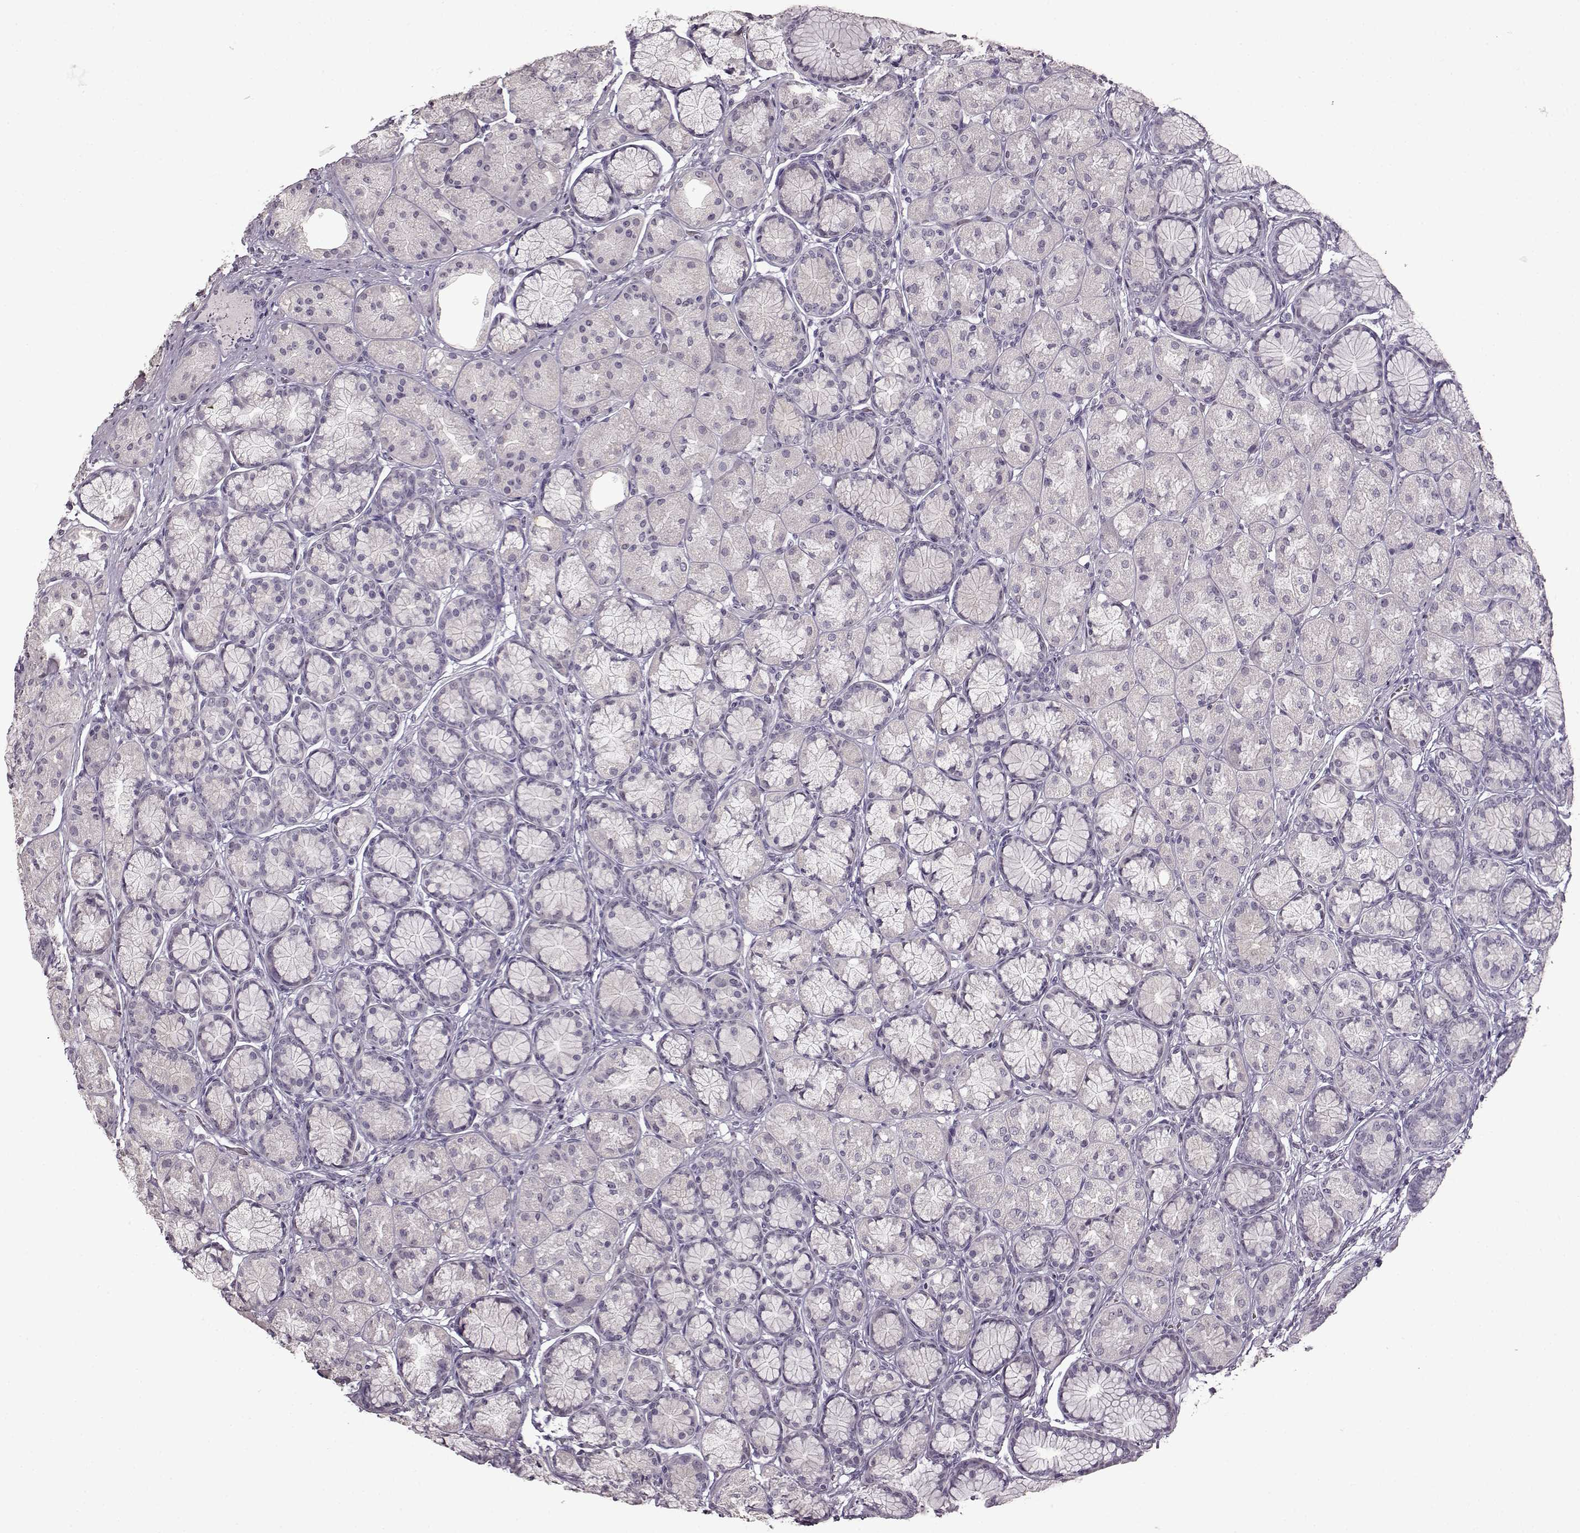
{"staining": {"intensity": "weak", "quantity": "<25%", "location": "cytoplasmic/membranous"}, "tissue": "stomach", "cell_type": "Glandular cells", "image_type": "normal", "snomed": [{"axis": "morphology", "description": "Normal tissue, NOS"}, {"axis": "morphology", "description": "Adenocarcinoma, NOS"}, {"axis": "morphology", "description": "Adenocarcinoma, High grade"}, {"axis": "topography", "description": "Stomach, upper"}, {"axis": "topography", "description": "Stomach"}], "caption": "A high-resolution photomicrograph shows IHC staining of normal stomach, which shows no significant expression in glandular cells. Brightfield microscopy of immunohistochemistry (IHC) stained with DAB (3,3'-diaminobenzidine) (brown) and hematoxylin (blue), captured at high magnification.", "gene": "FSHB", "patient": {"sex": "female", "age": 65}}